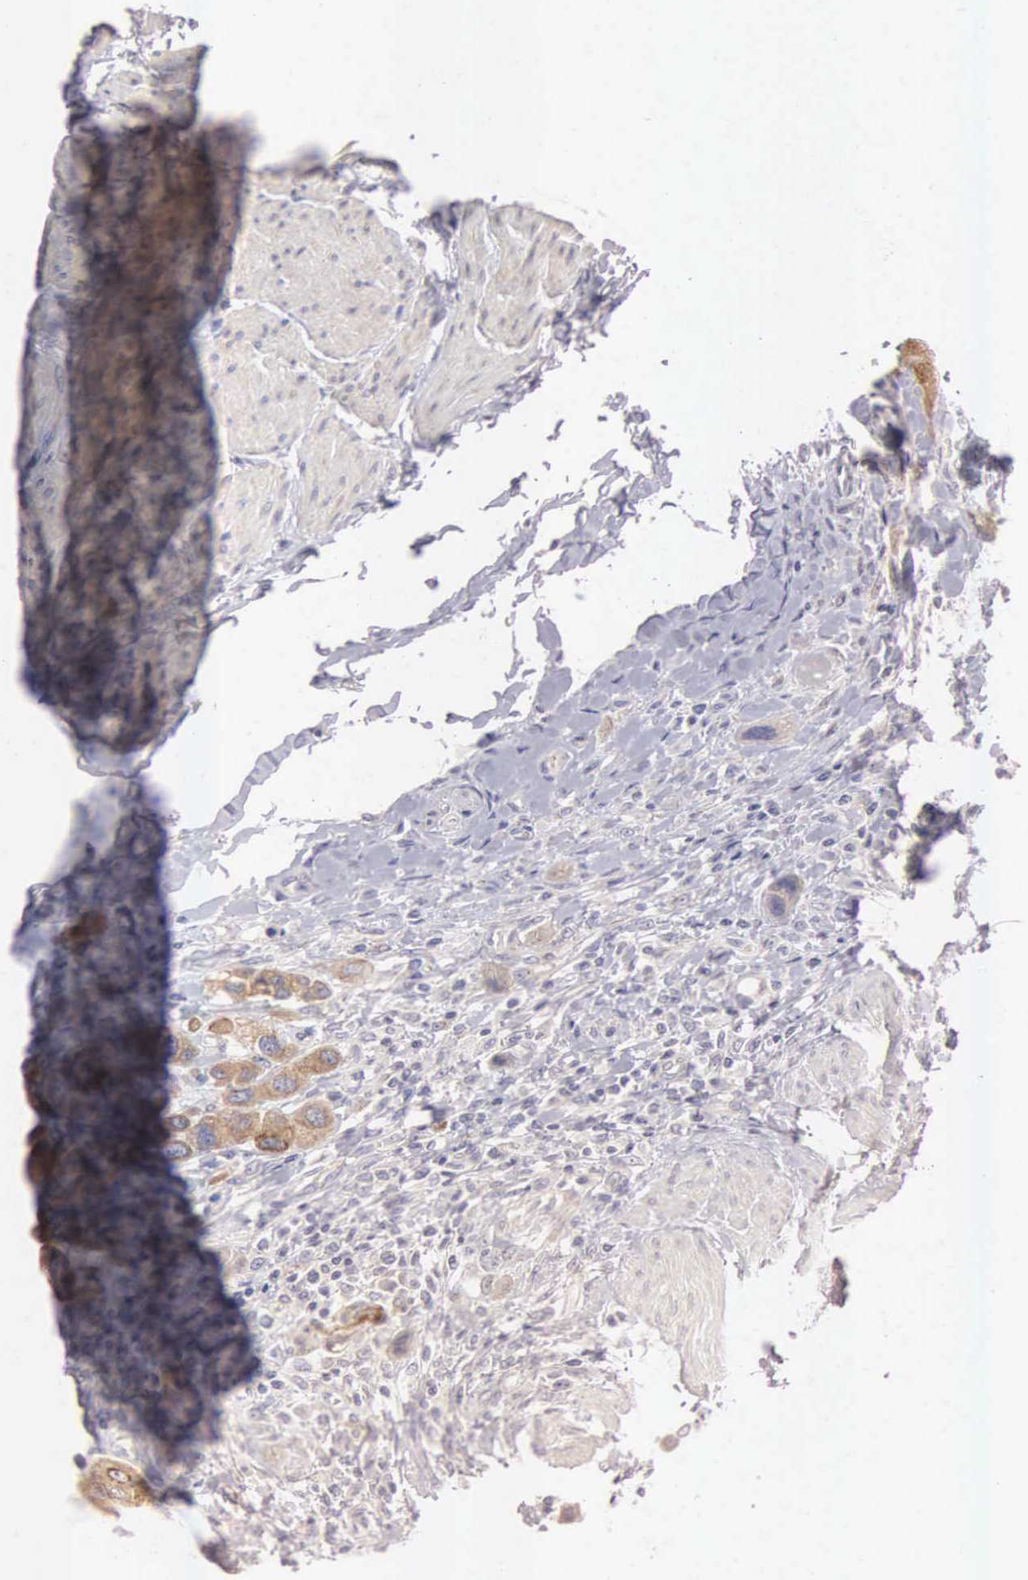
{"staining": {"intensity": "moderate", "quantity": ">75%", "location": "cytoplasmic/membranous"}, "tissue": "urothelial cancer", "cell_type": "Tumor cells", "image_type": "cancer", "snomed": [{"axis": "morphology", "description": "Urothelial carcinoma, High grade"}, {"axis": "topography", "description": "Urinary bladder"}], "caption": "Urothelial cancer tissue demonstrates moderate cytoplasmic/membranous staining in about >75% of tumor cells", "gene": "CEP170B", "patient": {"sex": "male", "age": 50}}